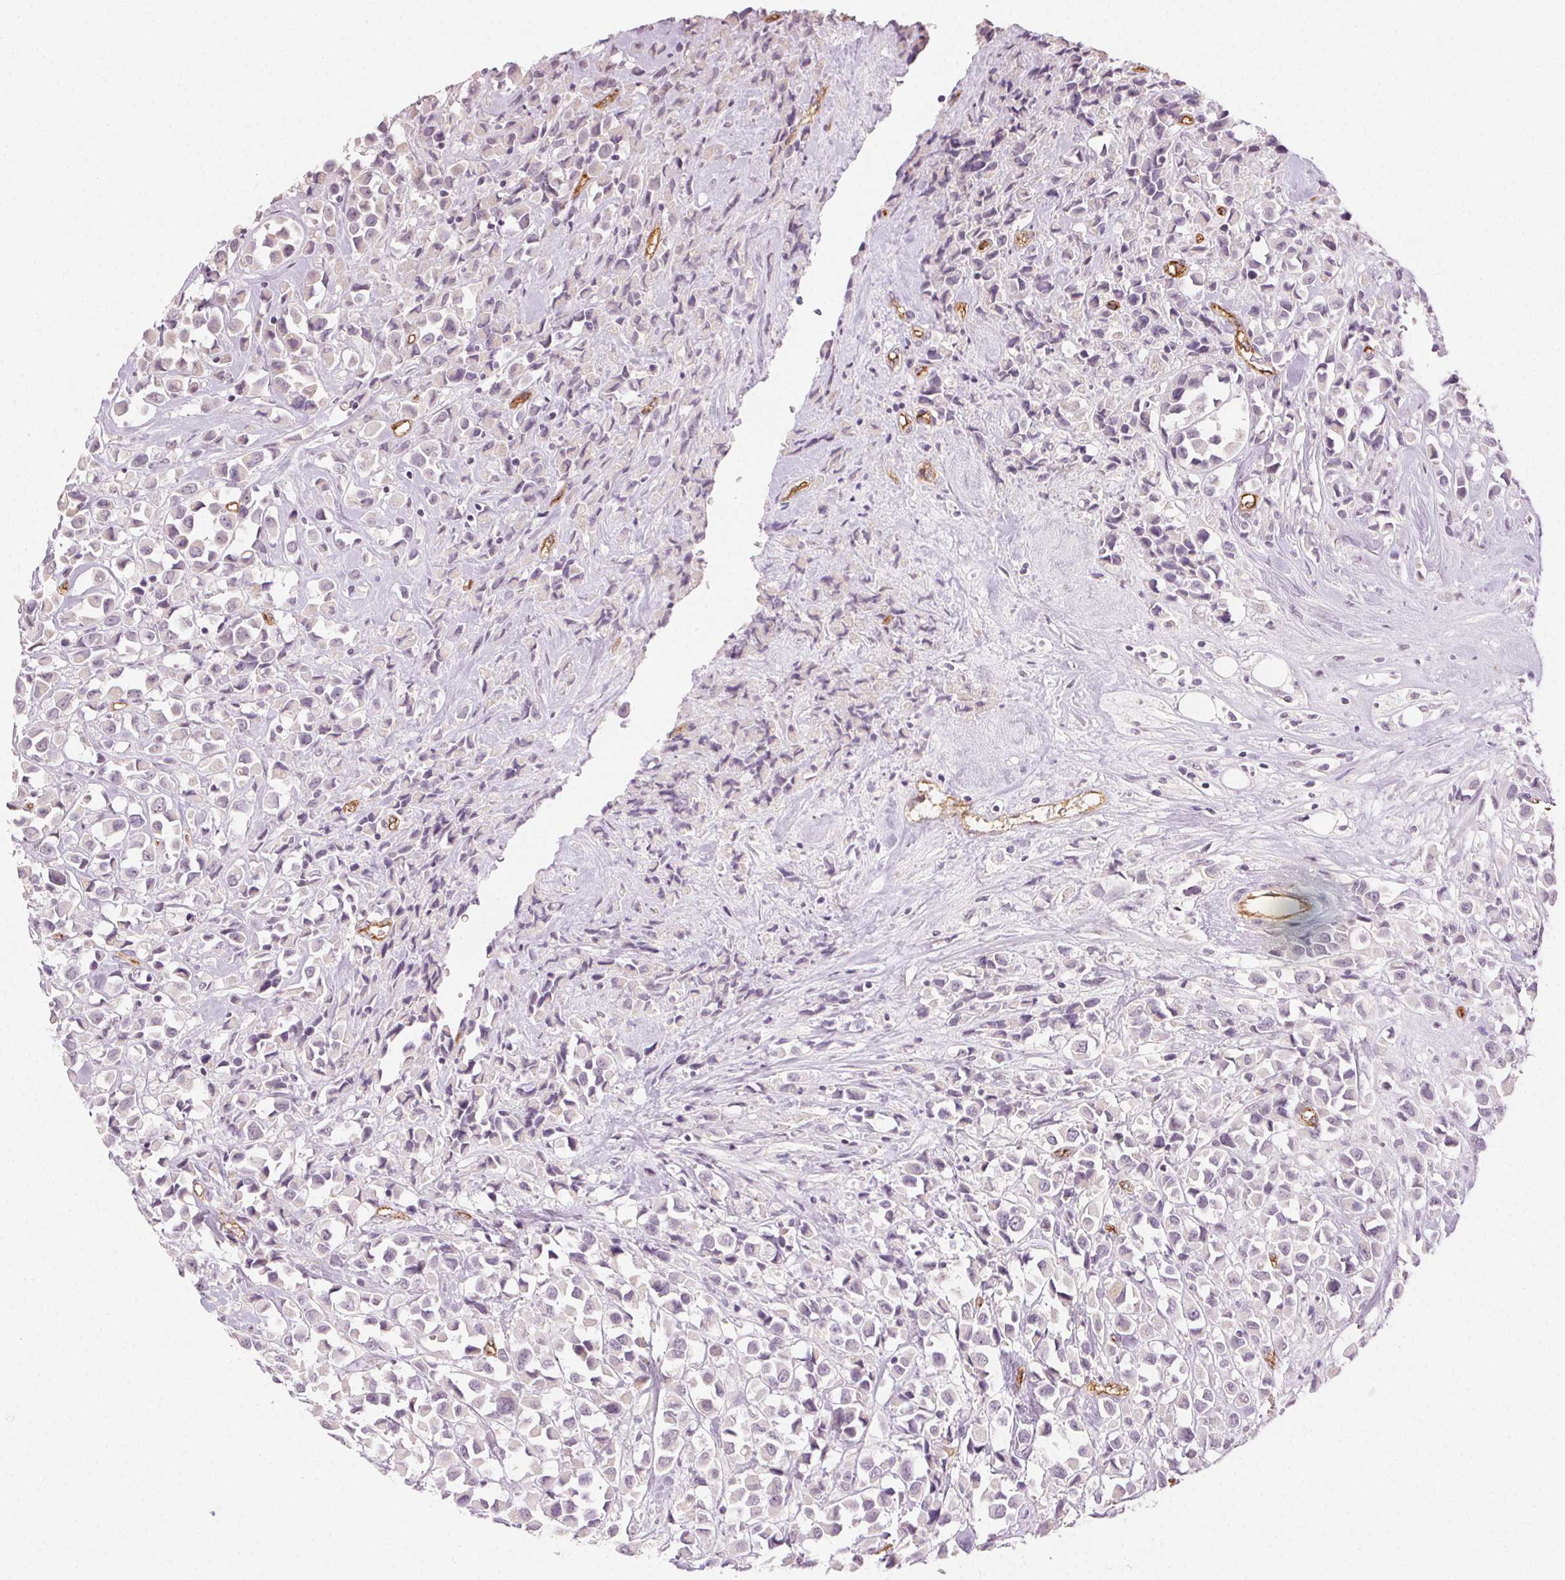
{"staining": {"intensity": "negative", "quantity": "none", "location": "none"}, "tissue": "breast cancer", "cell_type": "Tumor cells", "image_type": "cancer", "snomed": [{"axis": "morphology", "description": "Duct carcinoma"}, {"axis": "topography", "description": "Breast"}], "caption": "Tumor cells show no significant expression in invasive ductal carcinoma (breast).", "gene": "PODXL", "patient": {"sex": "female", "age": 61}}